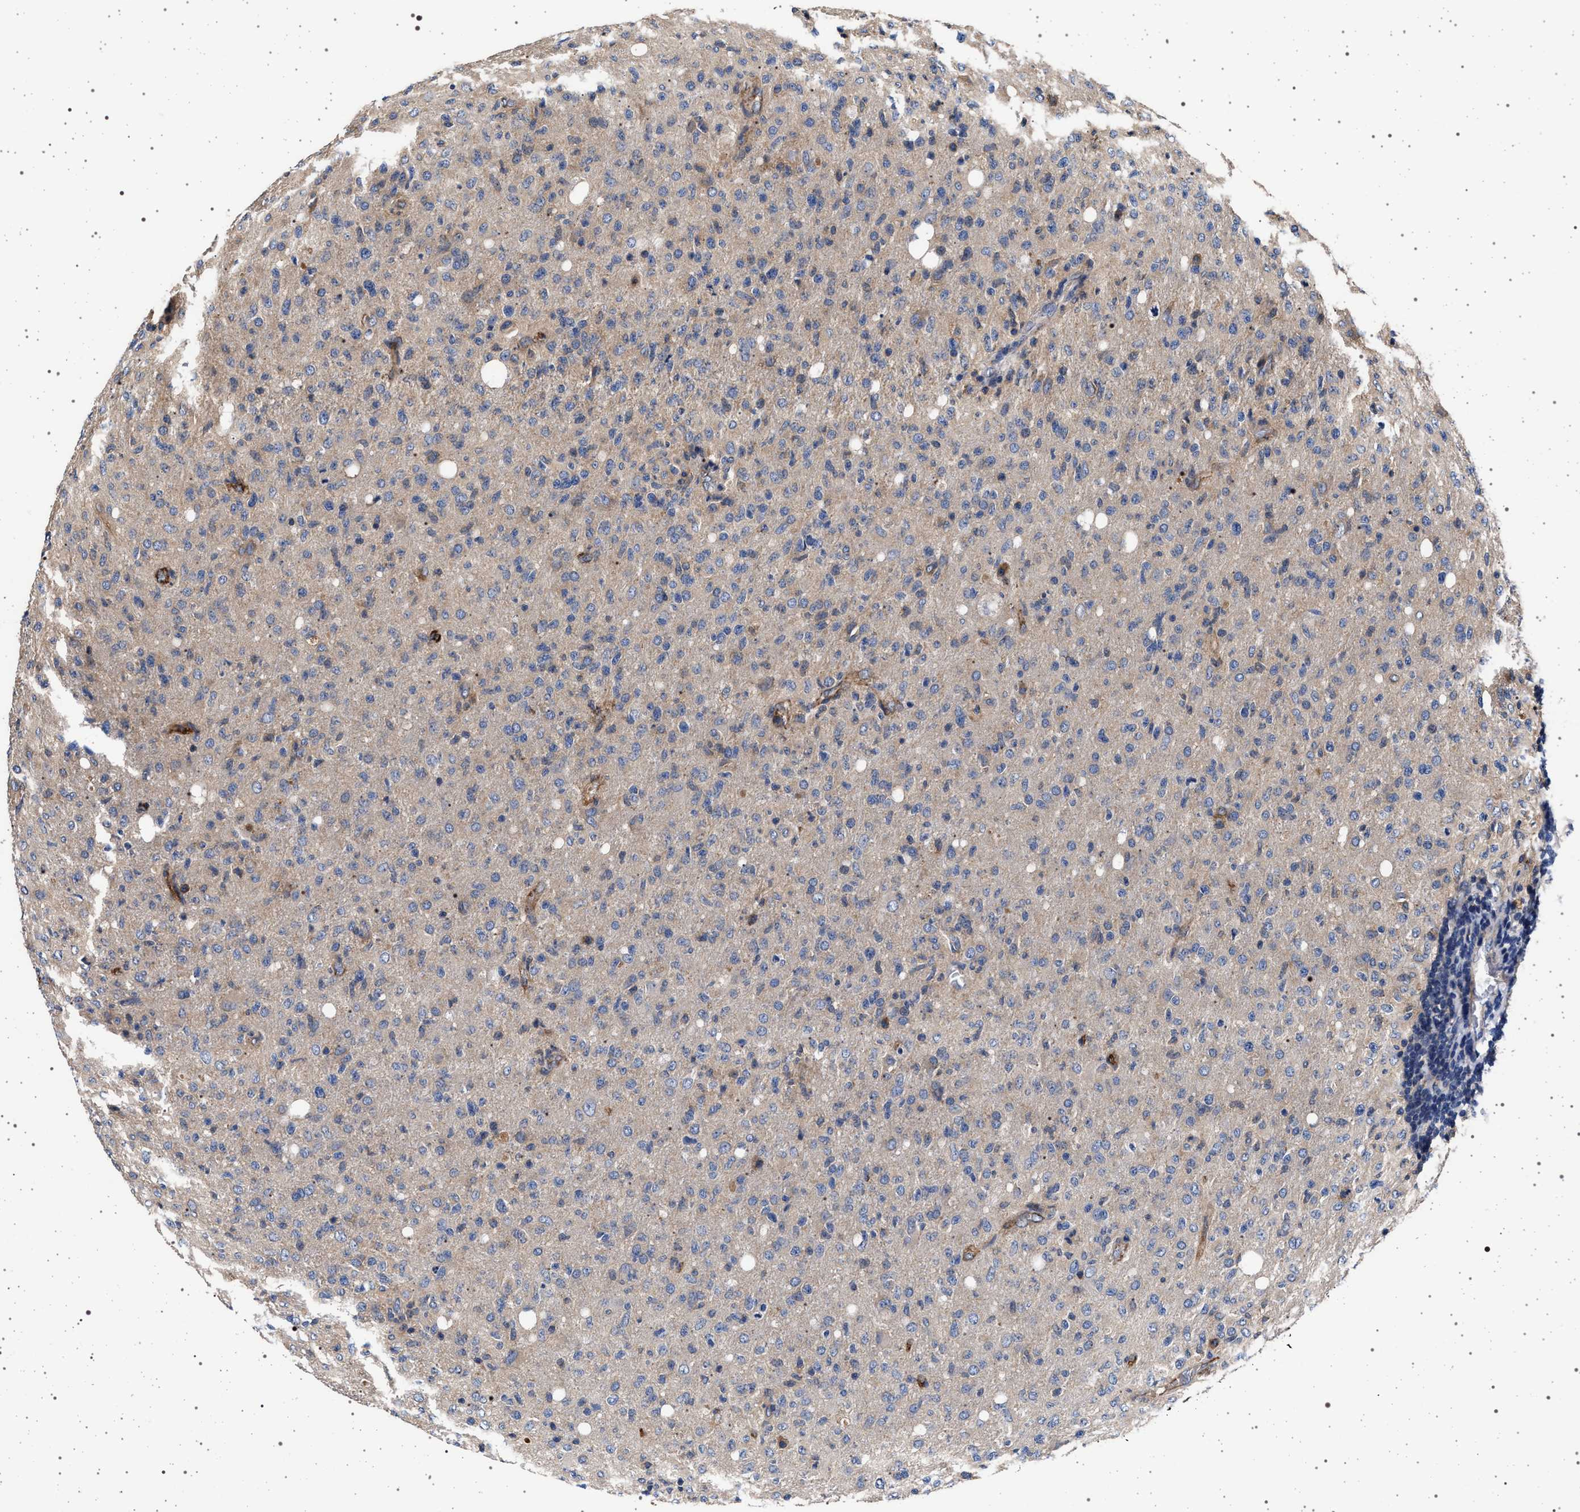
{"staining": {"intensity": "negative", "quantity": "none", "location": "none"}, "tissue": "glioma", "cell_type": "Tumor cells", "image_type": "cancer", "snomed": [{"axis": "morphology", "description": "Glioma, malignant, High grade"}, {"axis": "topography", "description": "Brain"}], "caption": "IHC of malignant glioma (high-grade) reveals no expression in tumor cells.", "gene": "MAP3K2", "patient": {"sex": "female", "age": 57}}